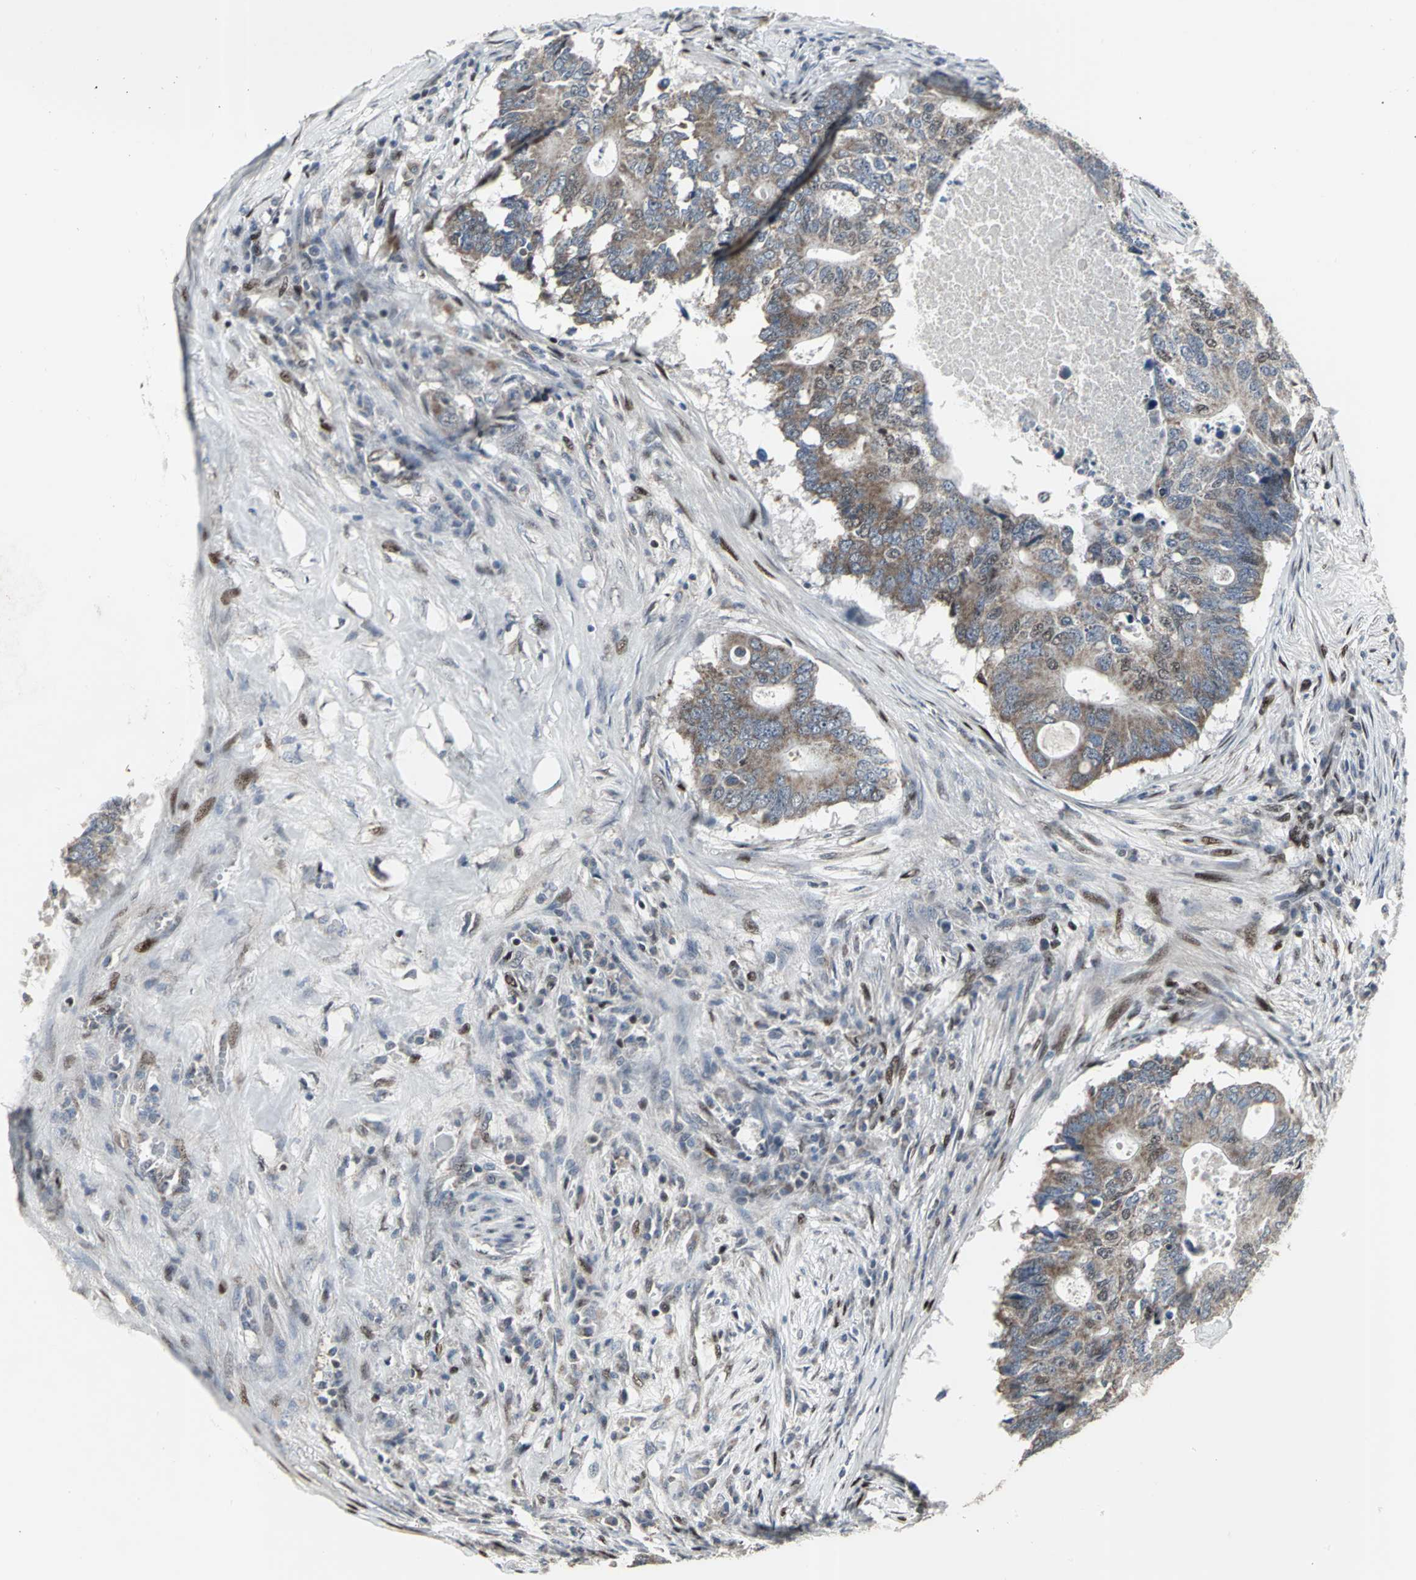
{"staining": {"intensity": "weak", "quantity": "25%-75%", "location": "cytoplasmic/membranous"}, "tissue": "colorectal cancer", "cell_type": "Tumor cells", "image_type": "cancer", "snomed": [{"axis": "morphology", "description": "Adenocarcinoma, NOS"}, {"axis": "topography", "description": "Colon"}], "caption": "Brown immunohistochemical staining in human colorectal cancer displays weak cytoplasmic/membranous positivity in about 25%-75% of tumor cells.", "gene": "SRF", "patient": {"sex": "male", "age": 71}}